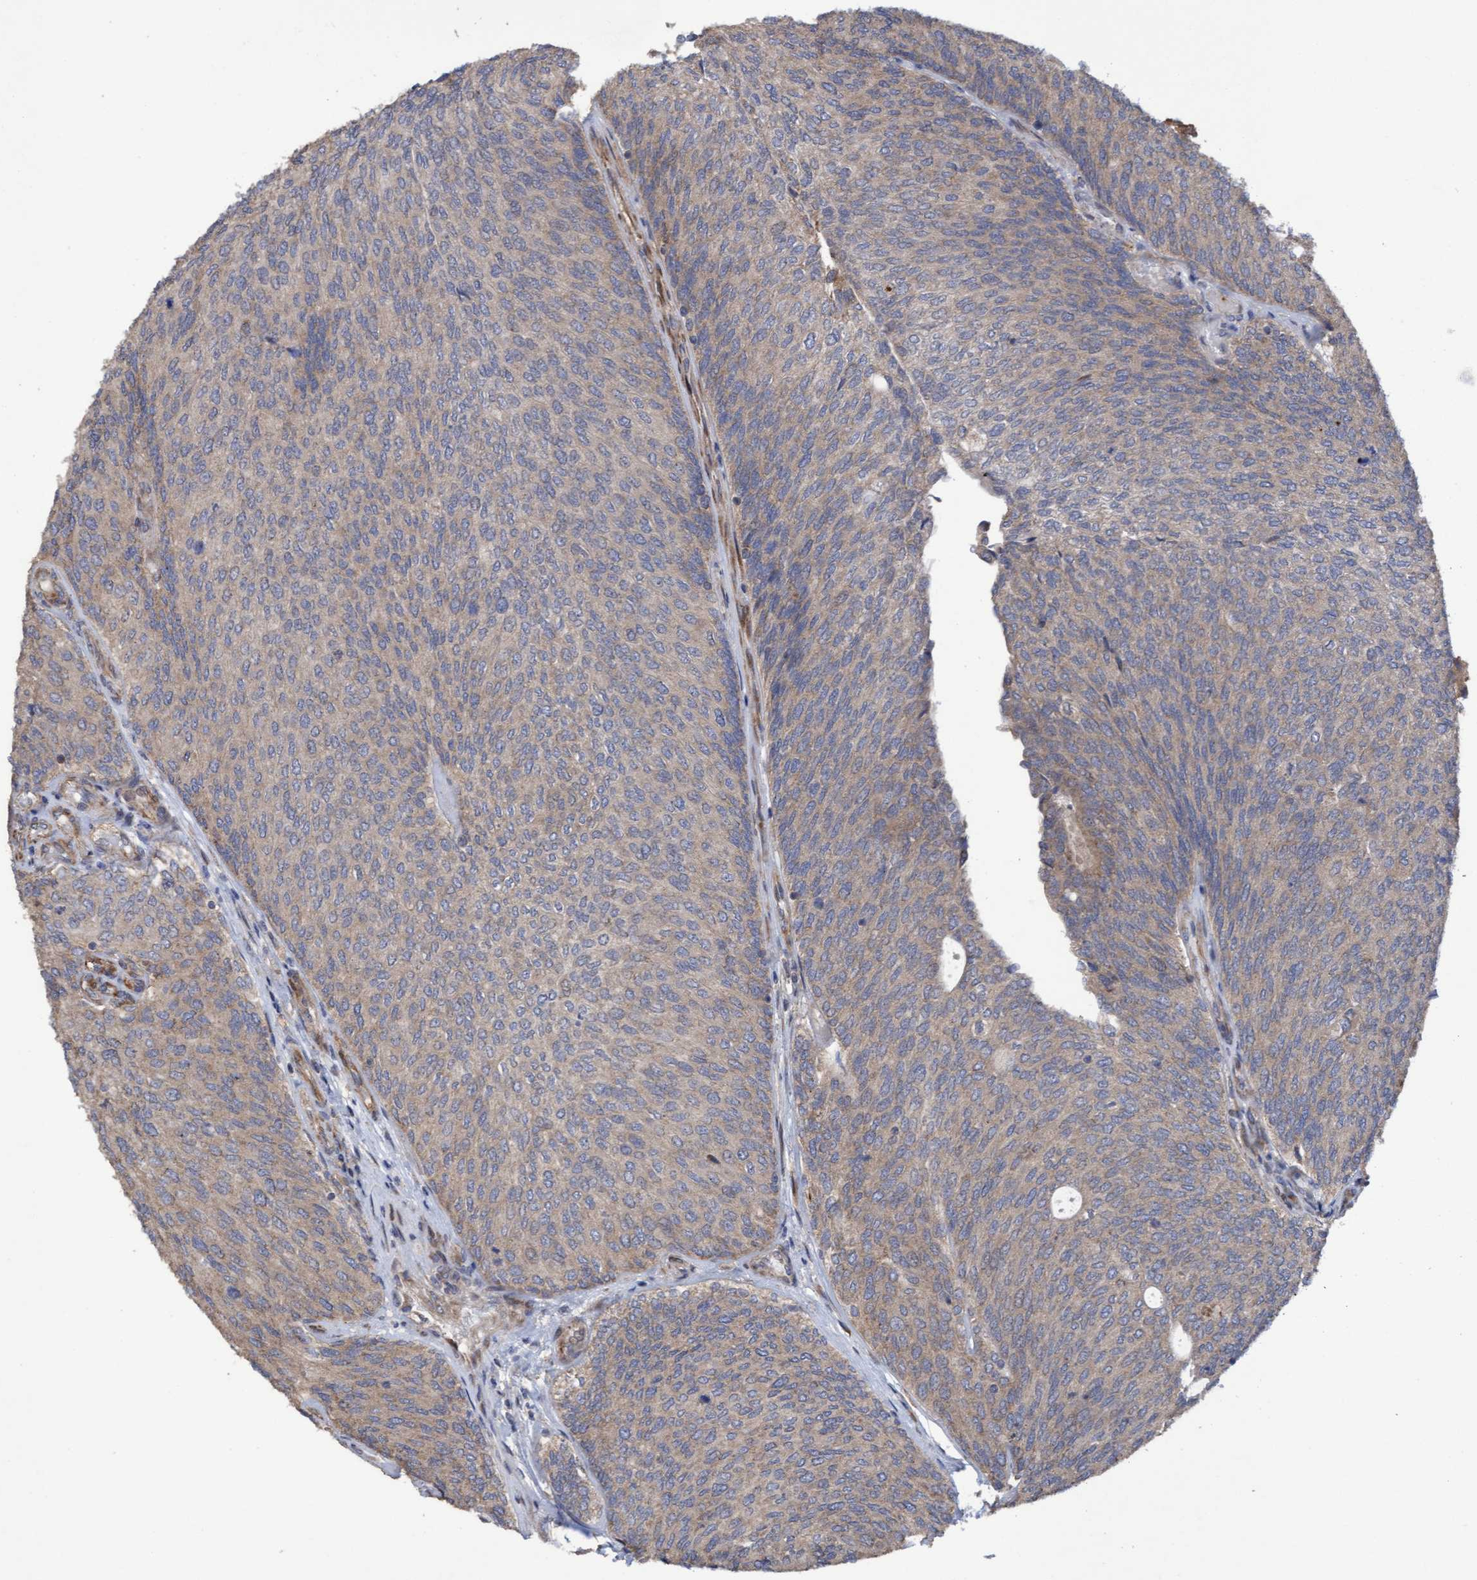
{"staining": {"intensity": "moderate", "quantity": "25%-75%", "location": "cytoplasmic/membranous"}, "tissue": "urothelial cancer", "cell_type": "Tumor cells", "image_type": "cancer", "snomed": [{"axis": "morphology", "description": "Urothelial carcinoma, Low grade"}, {"axis": "topography", "description": "Urinary bladder"}], "caption": "Moderate cytoplasmic/membranous expression is identified in about 25%-75% of tumor cells in urothelial cancer.", "gene": "ELP5", "patient": {"sex": "female", "age": 79}}